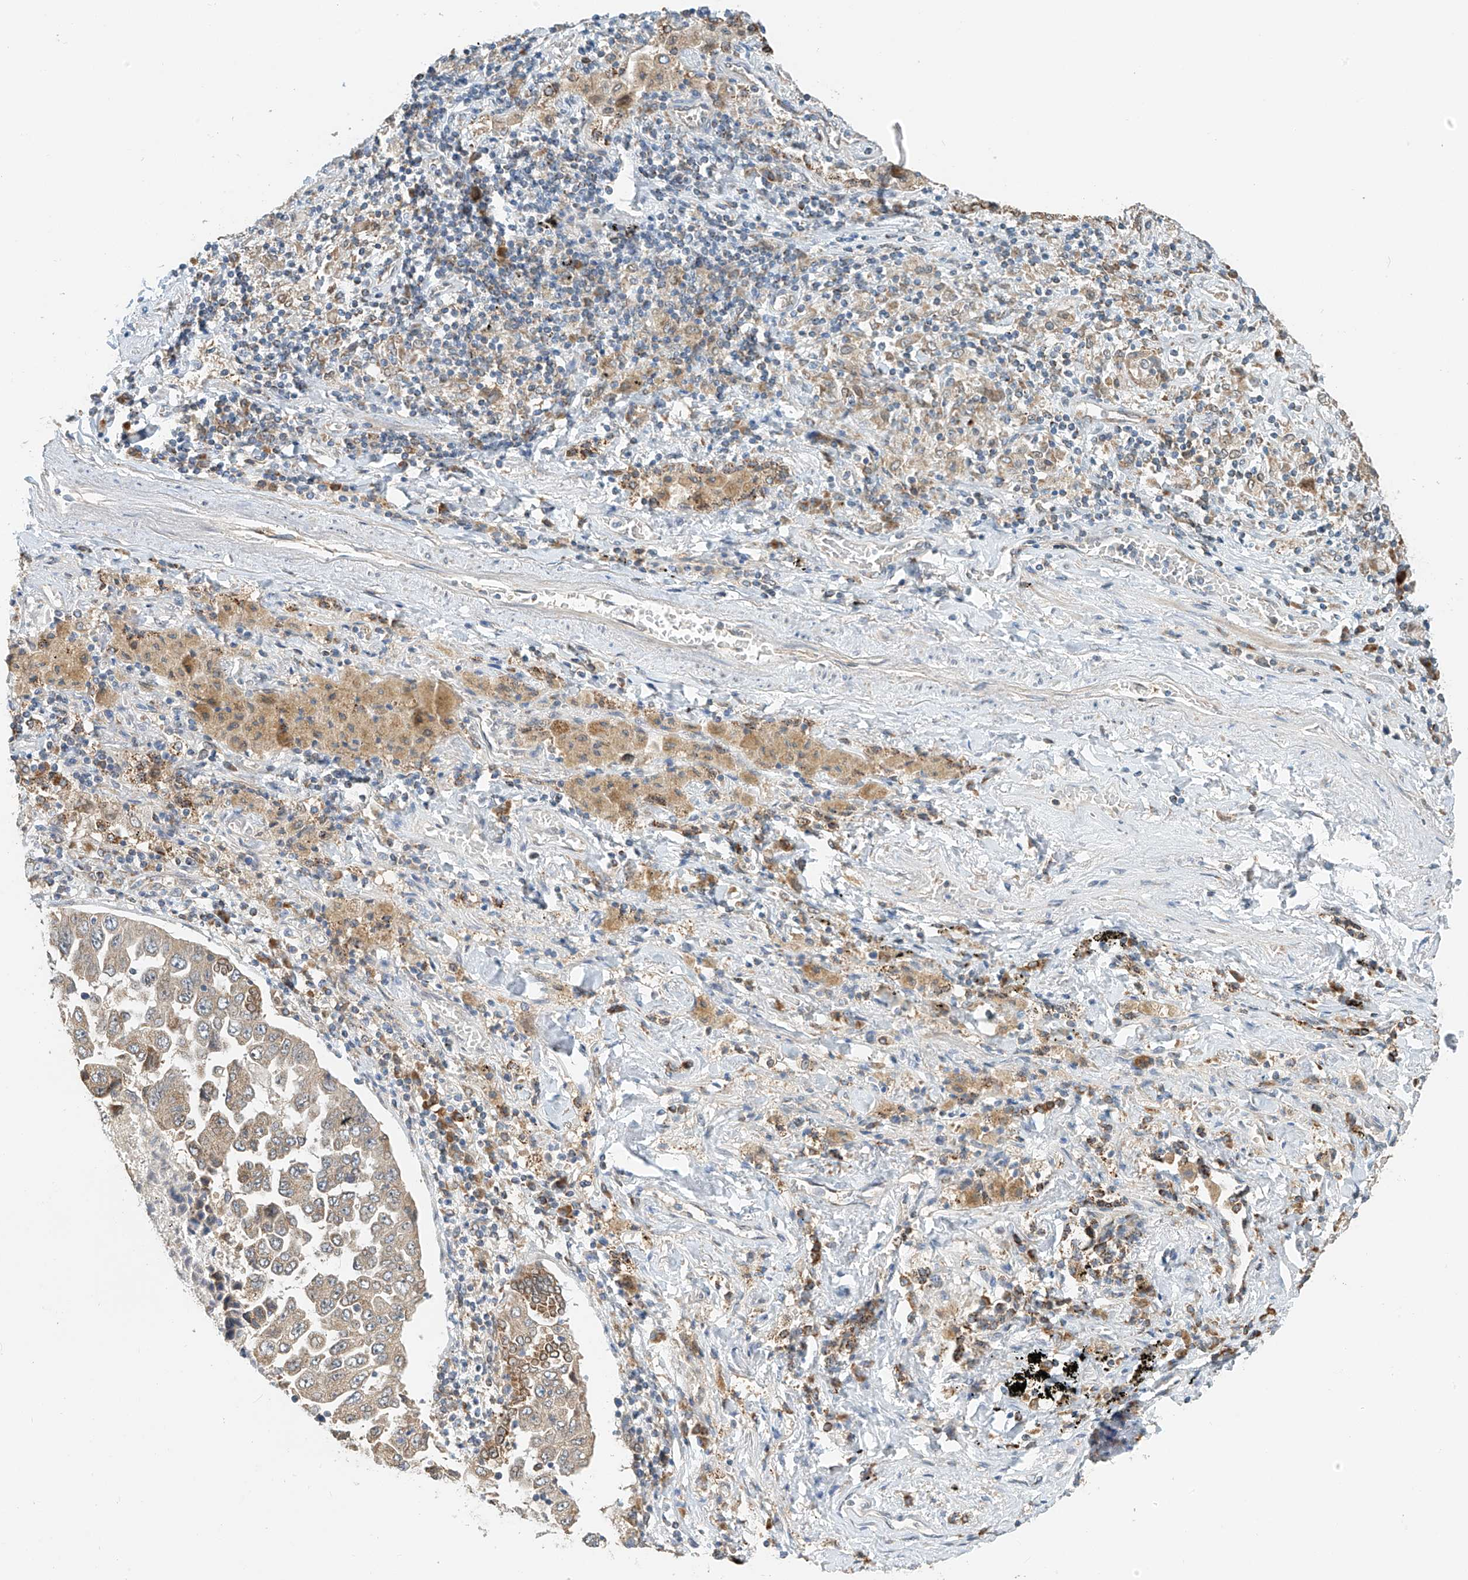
{"staining": {"intensity": "moderate", "quantity": "25%-75%", "location": "cytoplasmic/membranous"}, "tissue": "lung cancer", "cell_type": "Tumor cells", "image_type": "cancer", "snomed": [{"axis": "morphology", "description": "Adenocarcinoma, NOS"}, {"axis": "topography", "description": "Lung"}], "caption": "Immunohistochemical staining of lung adenocarcinoma demonstrates medium levels of moderate cytoplasmic/membranous expression in approximately 25%-75% of tumor cells.", "gene": "PPA2", "patient": {"sex": "female", "age": 51}}